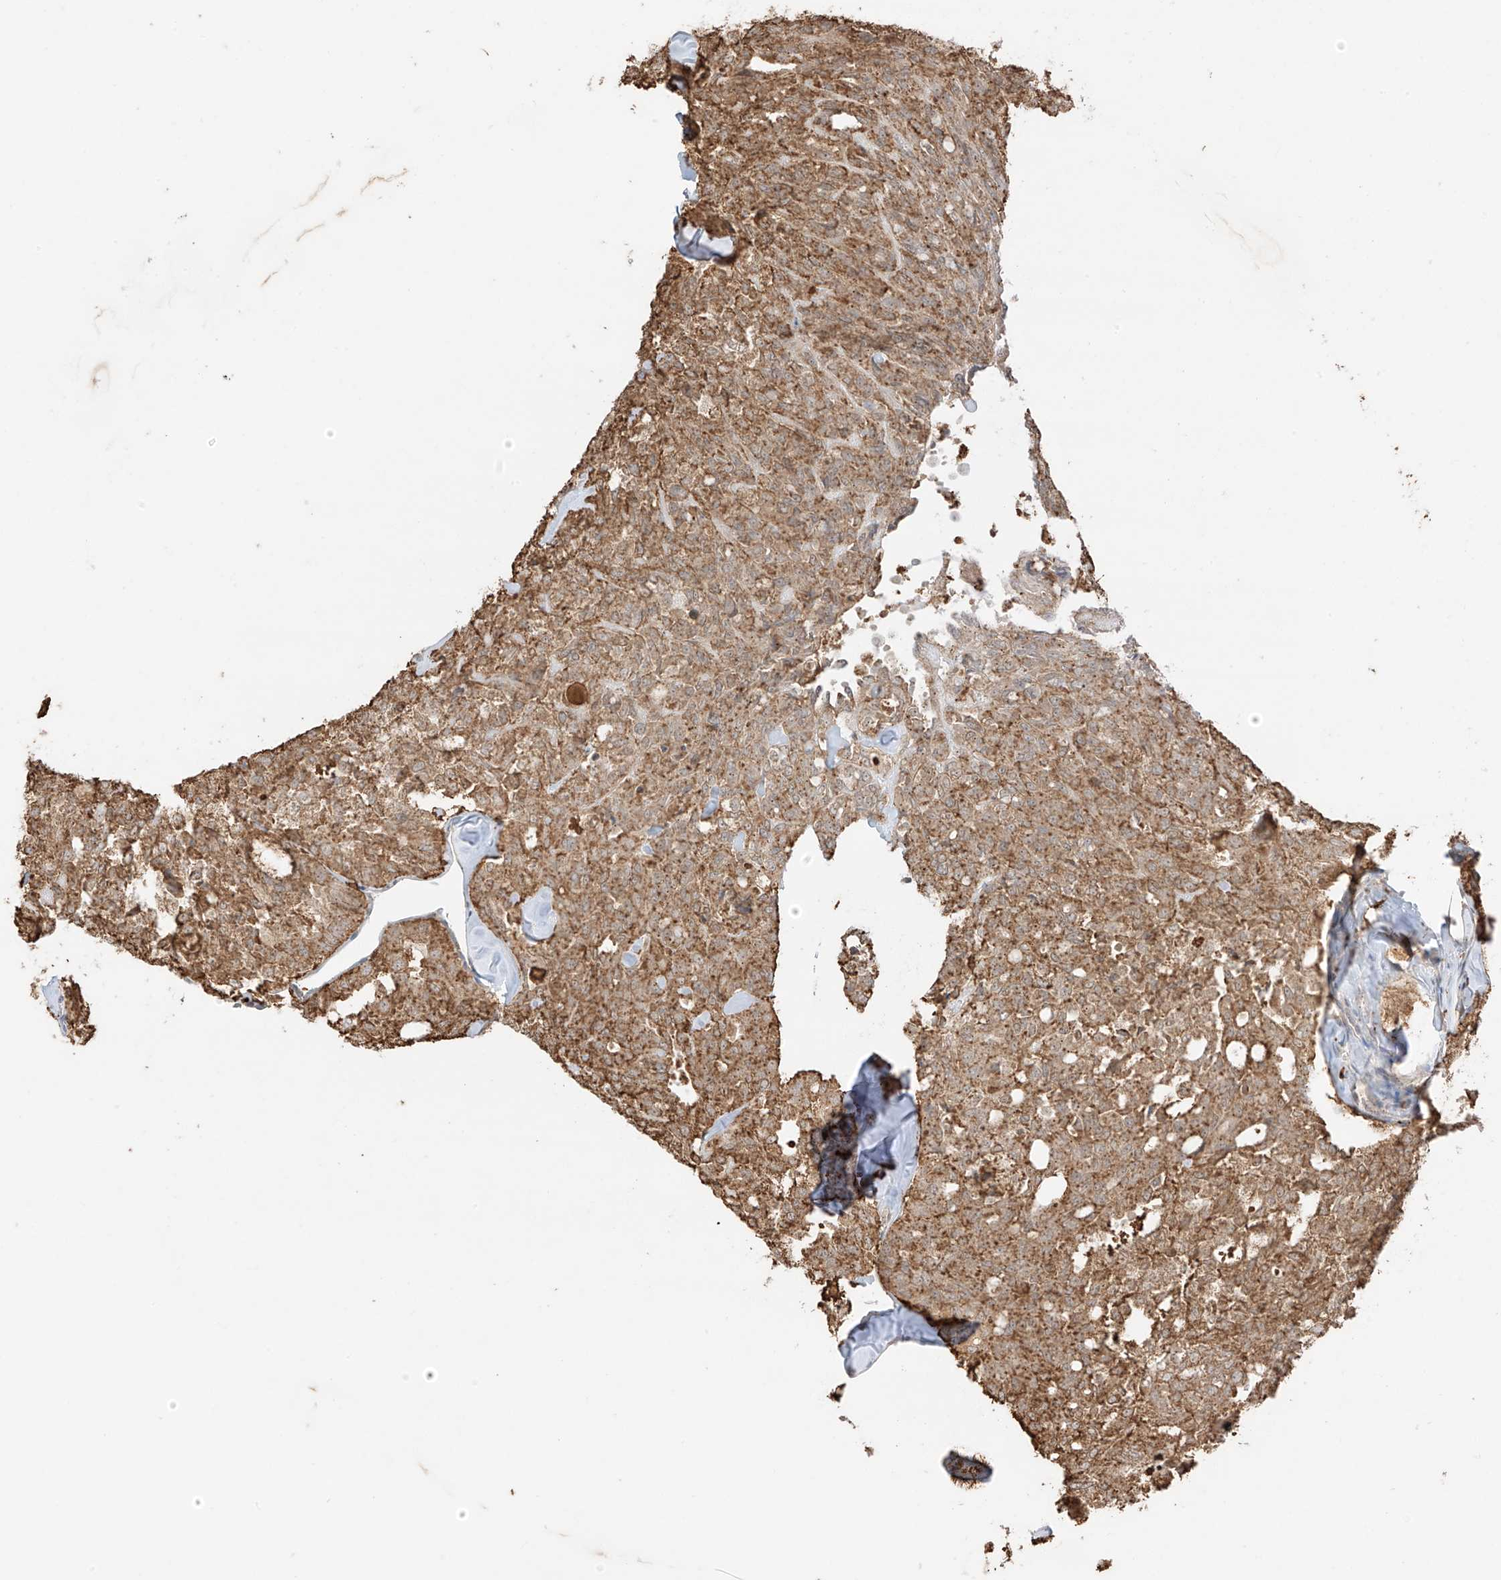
{"staining": {"intensity": "moderate", "quantity": ">75%", "location": "cytoplasmic/membranous"}, "tissue": "thyroid cancer", "cell_type": "Tumor cells", "image_type": "cancer", "snomed": [{"axis": "morphology", "description": "Follicular adenoma carcinoma, NOS"}, {"axis": "topography", "description": "Thyroid gland"}], "caption": "A micrograph of human thyroid follicular adenoma carcinoma stained for a protein exhibits moderate cytoplasmic/membranous brown staining in tumor cells.", "gene": "N4BP3", "patient": {"sex": "male", "age": 75}}